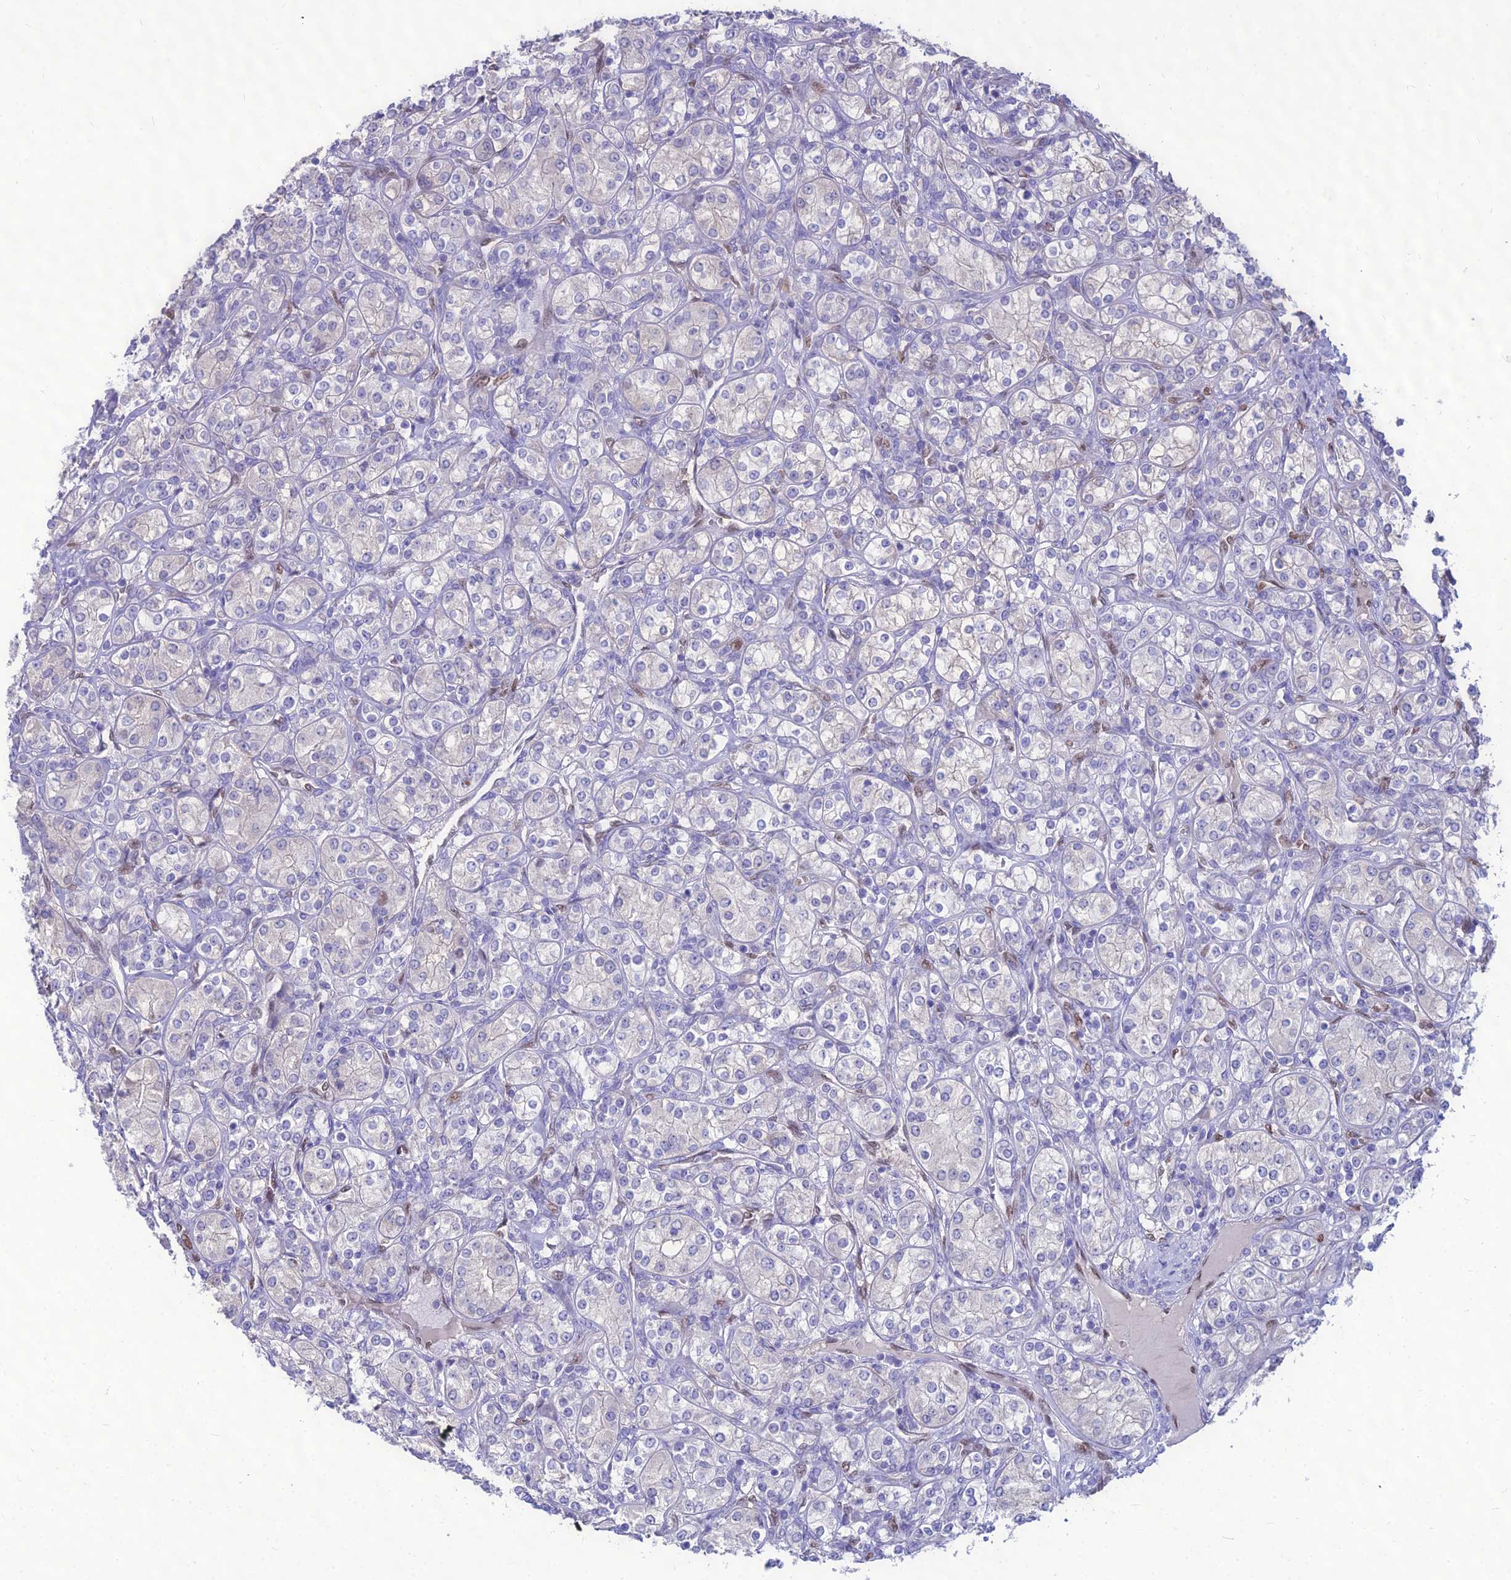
{"staining": {"intensity": "negative", "quantity": "none", "location": "none"}, "tissue": "renal cancer", "cell_type": "Tumor cells", "image_type": "cancer", "snomed": [{"axis": "morphology", "description": "Adenocarcinoma, NOS"}, {"axis": "topography", "description": "Kidney"}], "caption": "Tumor cells show no significant staining in adenocarcinoma (renal).", "gene": "NOVA2", "patient": {"sex": "male", "age": 77}}